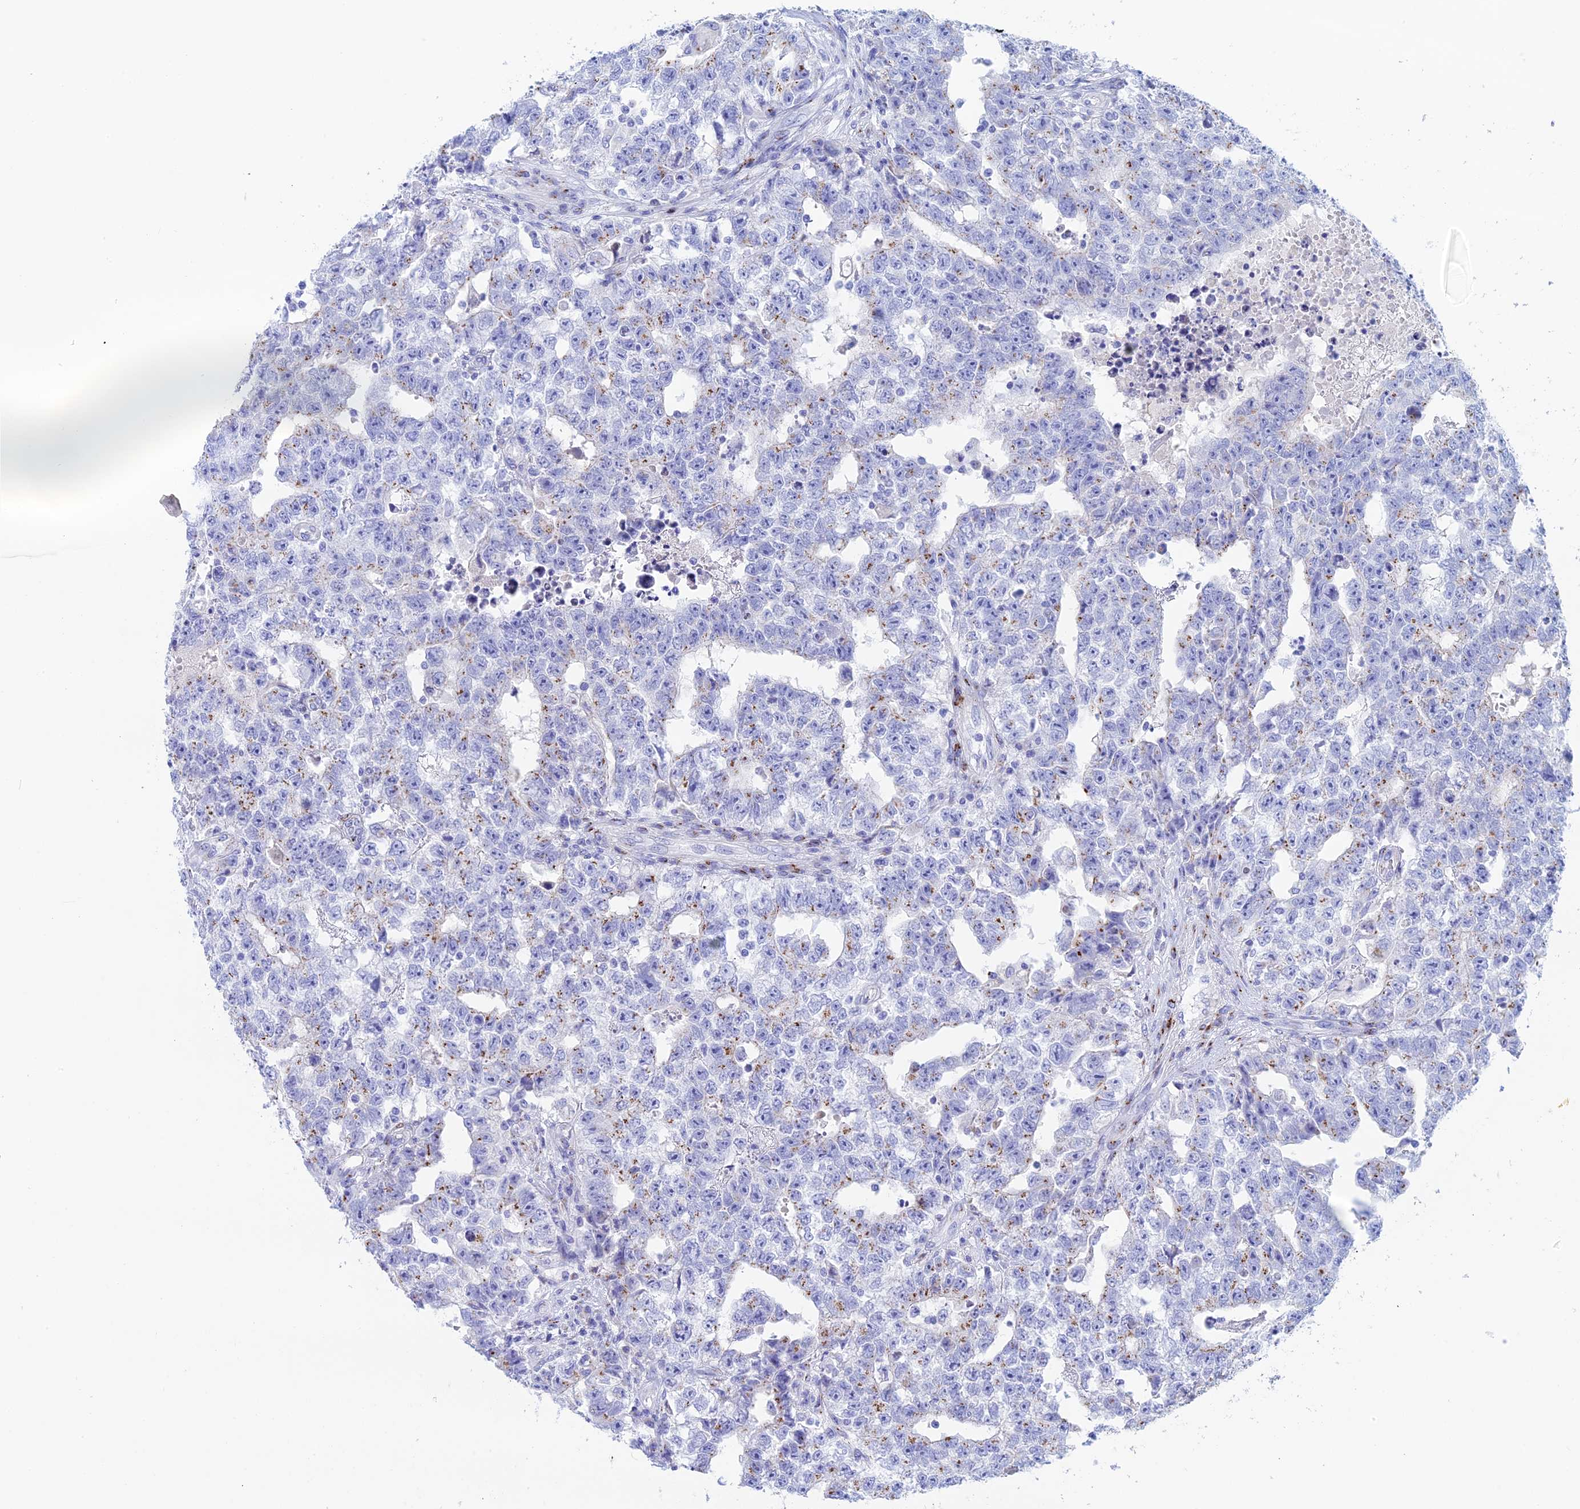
{"staining": {"intensity": "moderate", "quantity": "<25%", "location": "cytoplasmic/membranous"}, "tissue": "testis cancer", "cell_type": "Tumor cells", "image_type": "cancer", "snomed": [{"axis": "morphology", "description": "Carcinoma, Embryonal, NOS"}, {"axis": "topography", "description": "Testis"}], "caption": "Testis cancer (embryonal carcinoma) stained with DAB IHC reveals low levels of moderate cytoplasmic/membranous expression in about <25% of tumor cells.", "gene": "ERICH4", "patient": {"sex": "male", "age": 25}}